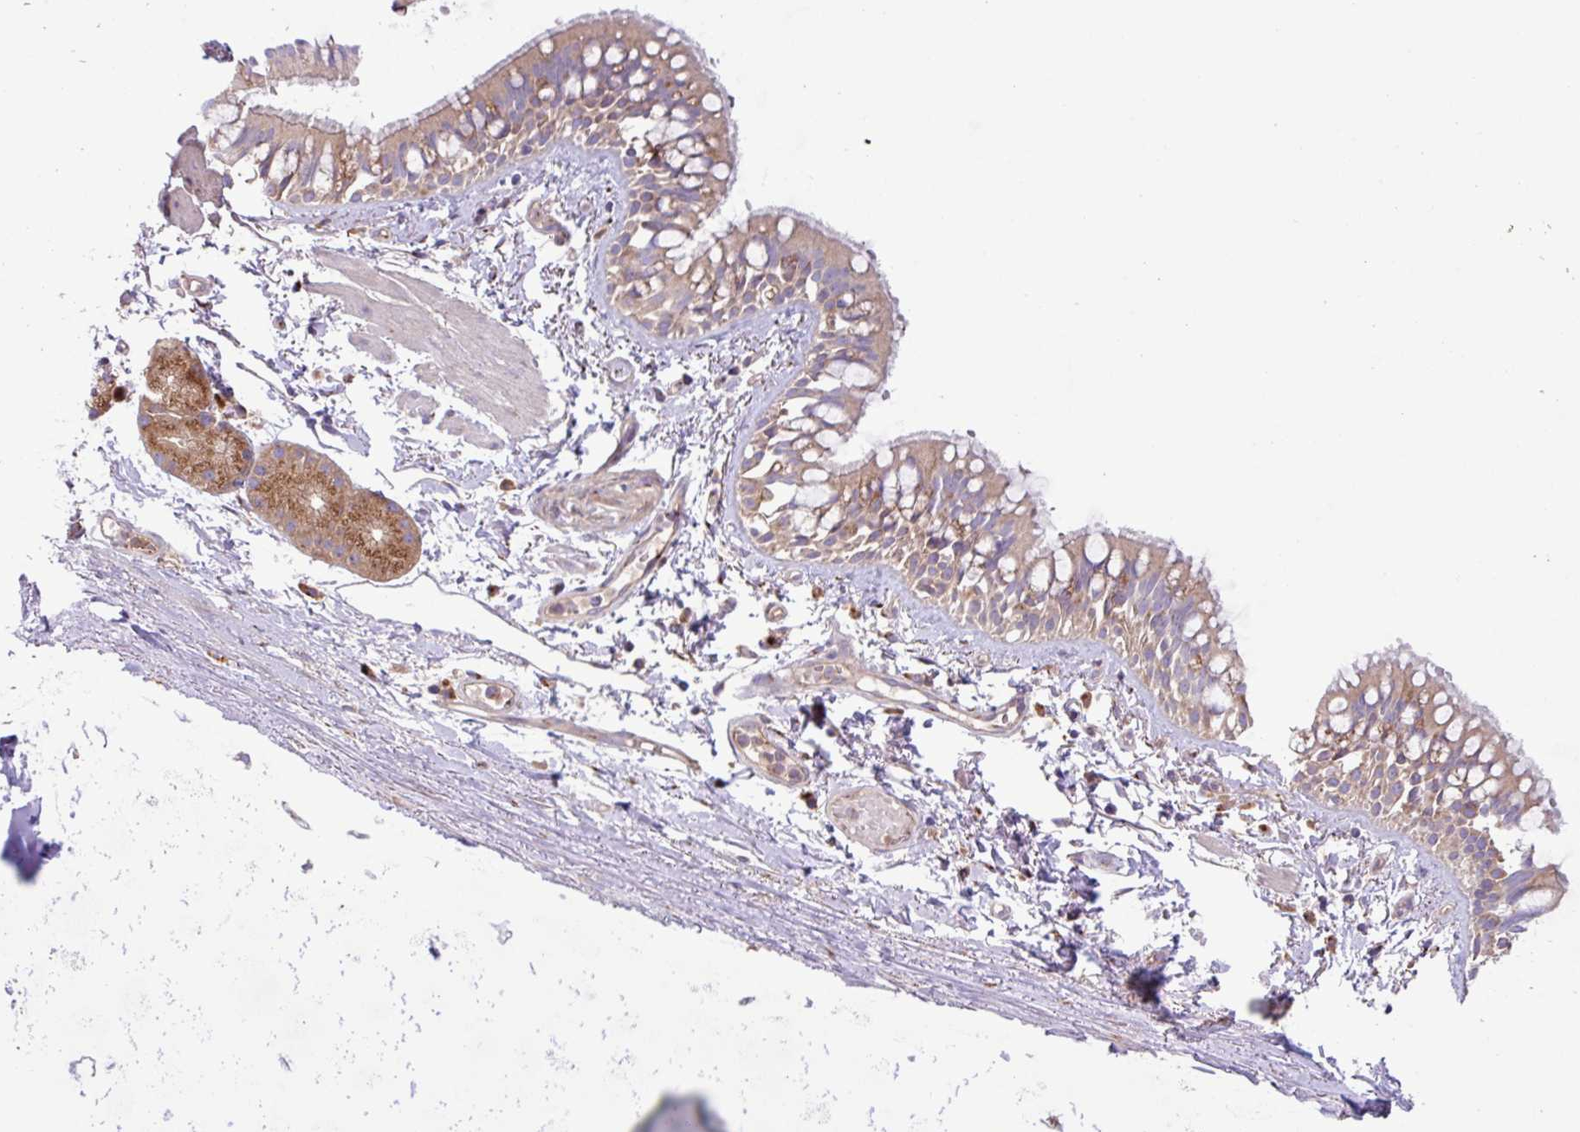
{"staining": {"intensity": "moderate", "quantity": "25%-75%", "location": "cytoplasmic/membranous"}, "tissue": "bronchus", "cell_type": "Respiratory epithelial cells", "image_type": "normal", "snomed": [{"axis": "morphology", "description": "Normal tissue, NOS"}, {"axis": "topography", "description": "Lymph node"}, {"axis": "topography", "description": "Cartilage tissue"}, {"axis": "topography", "description": "Bronchus"}], "caption": "An image of human bronchus stained for a protein displays moderate cytoplasmic/membranous brown staining in respiratory epithelial cells.", "gene": "RAB19", "patient": {"sex": "female", "age": 70}}